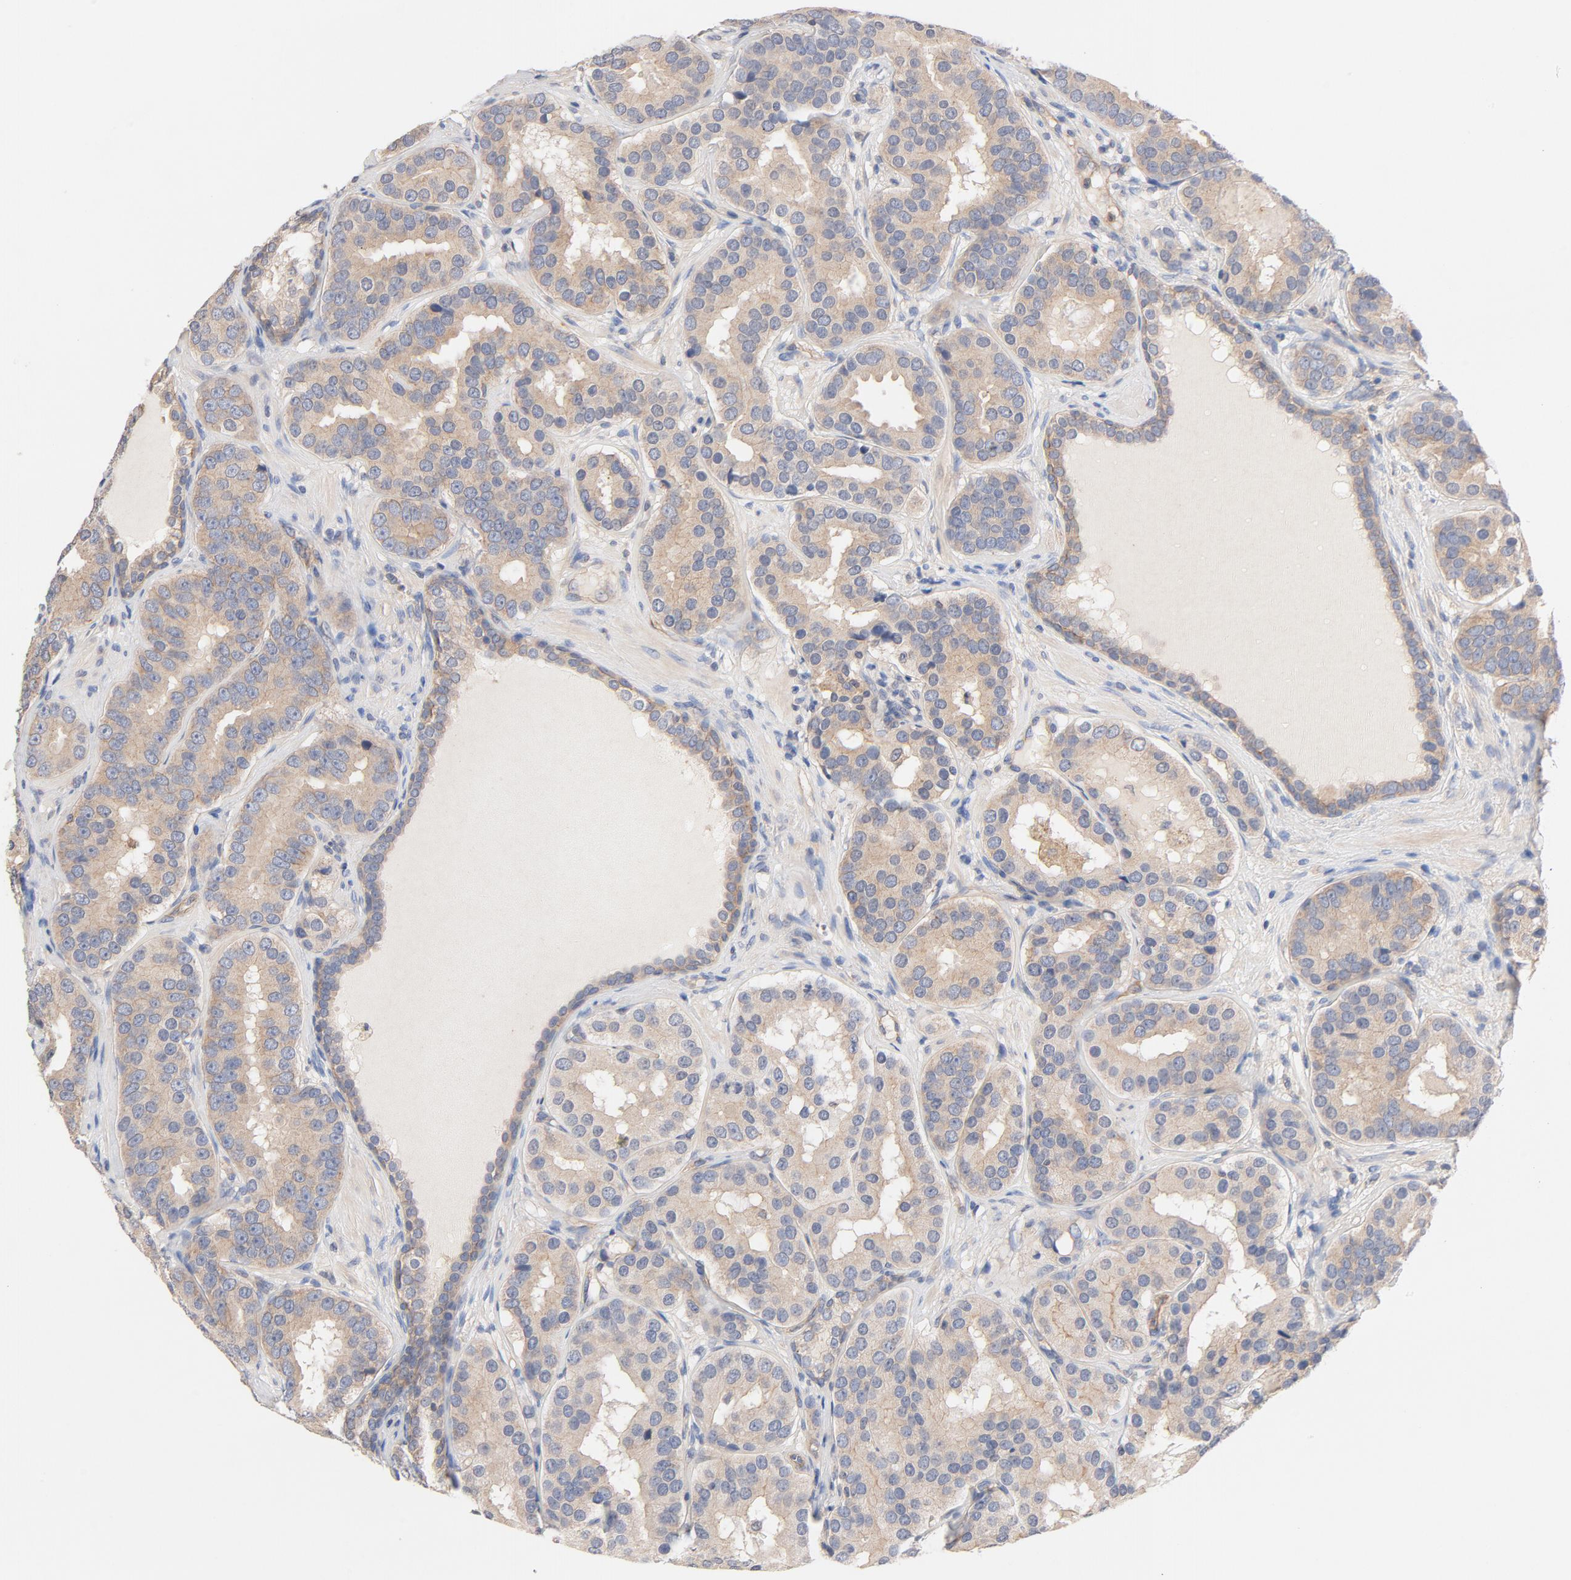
{"staining": {"intensity": "weak", "quantity": ">75%", "location": "cytoplasmic/membranous"}, "tissue": "prostate cancer", "cell_type": "Tumor cells", "image_type": "cancer", "snomed": [{"axis": "morphology", "description": "Adenocarcinoma, Low grade"}, {"axis": "topography", "description": "Prostate"}], "caption": "The immunohistochemical stain highlights weak cytoplasmic/membranous staining in tumor cells of prostate adenocarcinoma (low-grade) tissue.", "gene": "STRN3", "patient": {"sex": "male", "age": 59}}